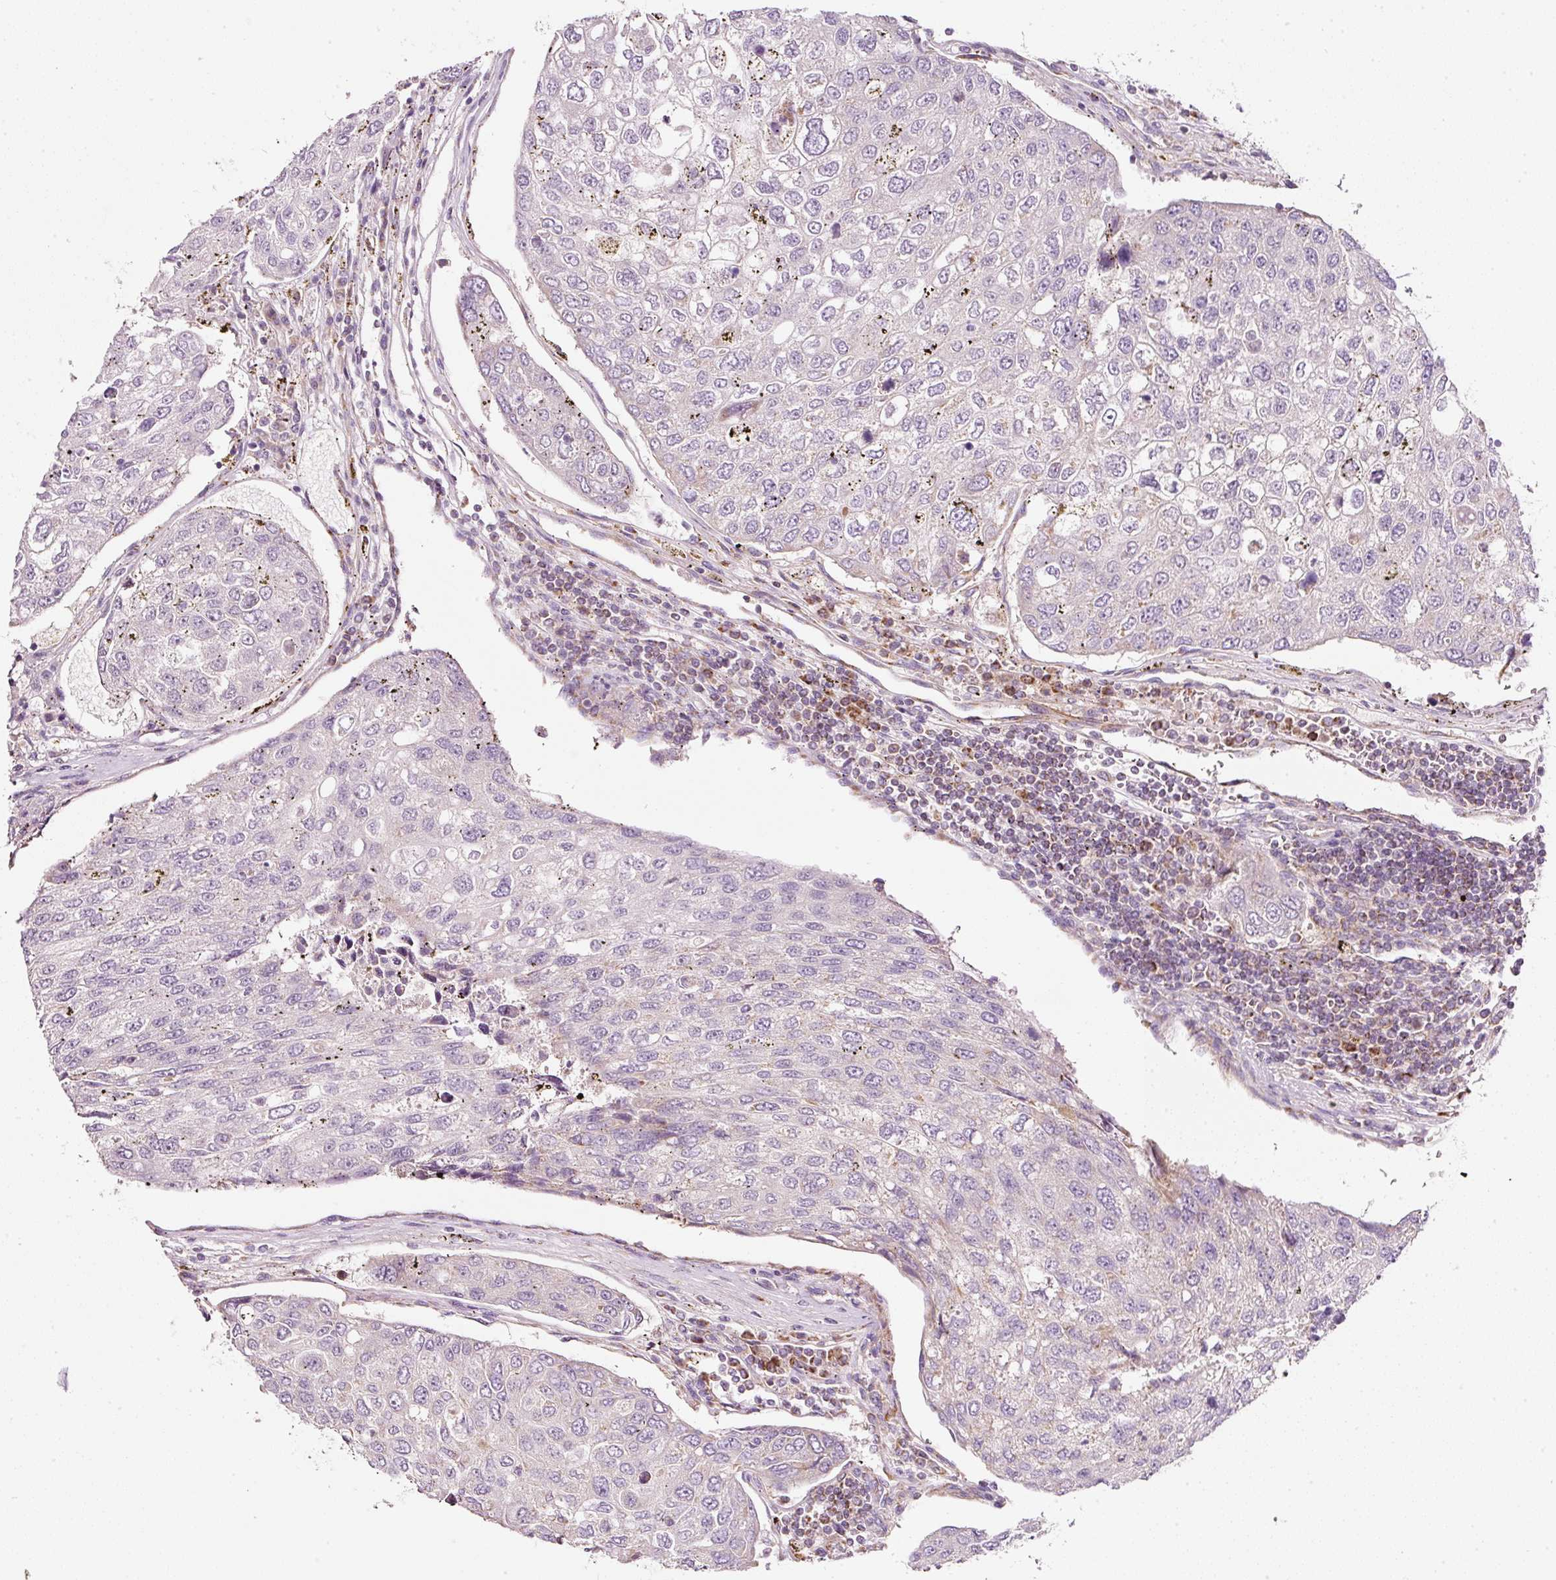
{"staining": {"intensity": "negative", "quantity": "none", "location": "none"}, "tissue": "urothelial cancer", "cell_type": "Tumor cells", "image_type": "cancer", "snomed": [{"axis": "morphology", "description": "Urothelial carcinoma, High grade"}, {"axis": "topography", "description": "Lymph node"}, {"axis": "topography", "description": "Urinary bladder"}], "caption": "Immunohistochemical staining of human urothelial carcinoma (high-grade) shows no significant positivity in tumor cells.", "gene": "NDUFA1", "patient": {"sex": "male", "age": 51}}